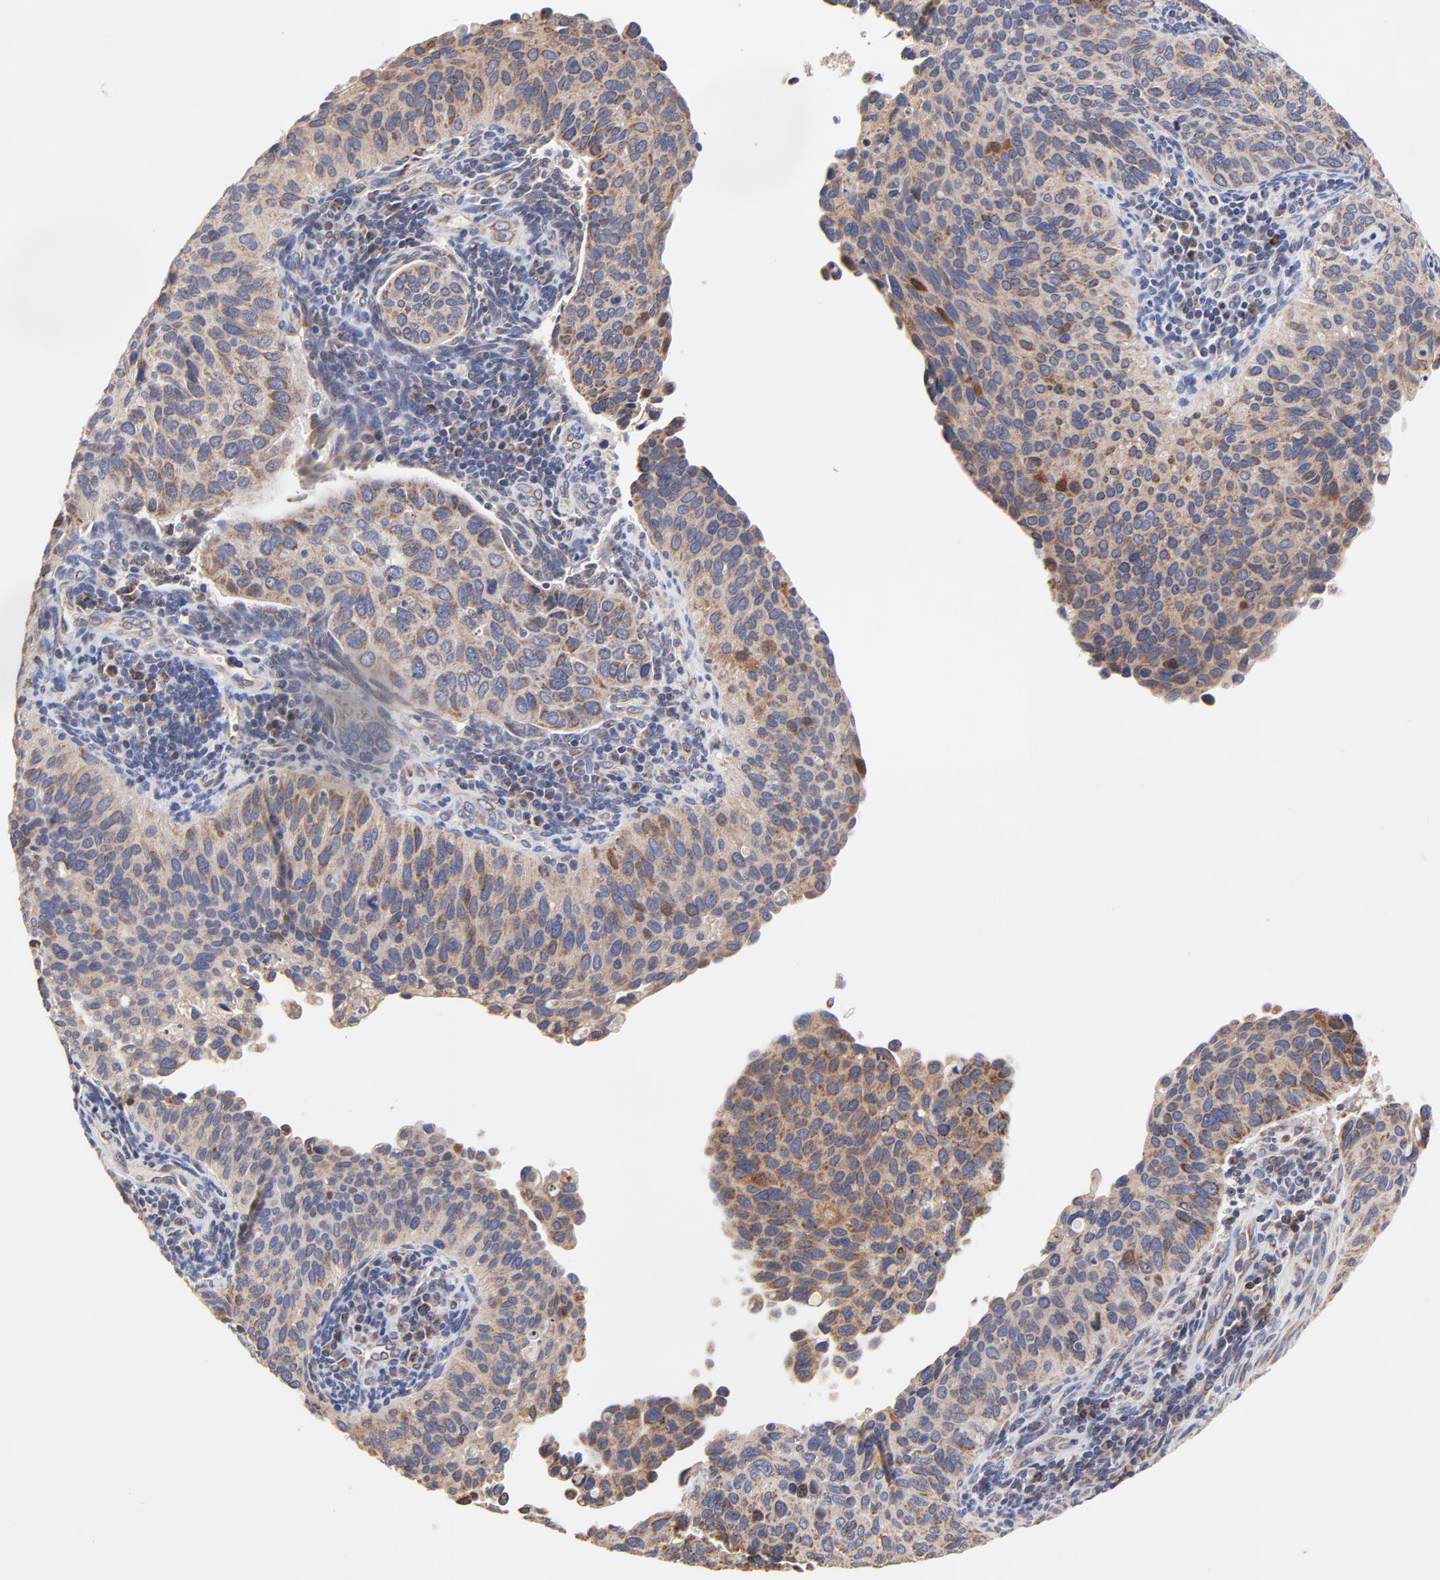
{"staining": {"intensity": "negative", "quantity": "none", "location": "none"}, "tissue": "cervical cancer", "cell_type": "Tumor cells", "image_type": "cancer", "snomed": [{"axis": "morphology", "description": "Adenocarcinoma, NOS"}, {"axis": "topography", "description": "Cervix"}], "caption": "There is no significant expression in tumor cells of cervical adenocarcinoma.", "gene": "ZNF550", "patient": {"sex": "female", "age": 29}}